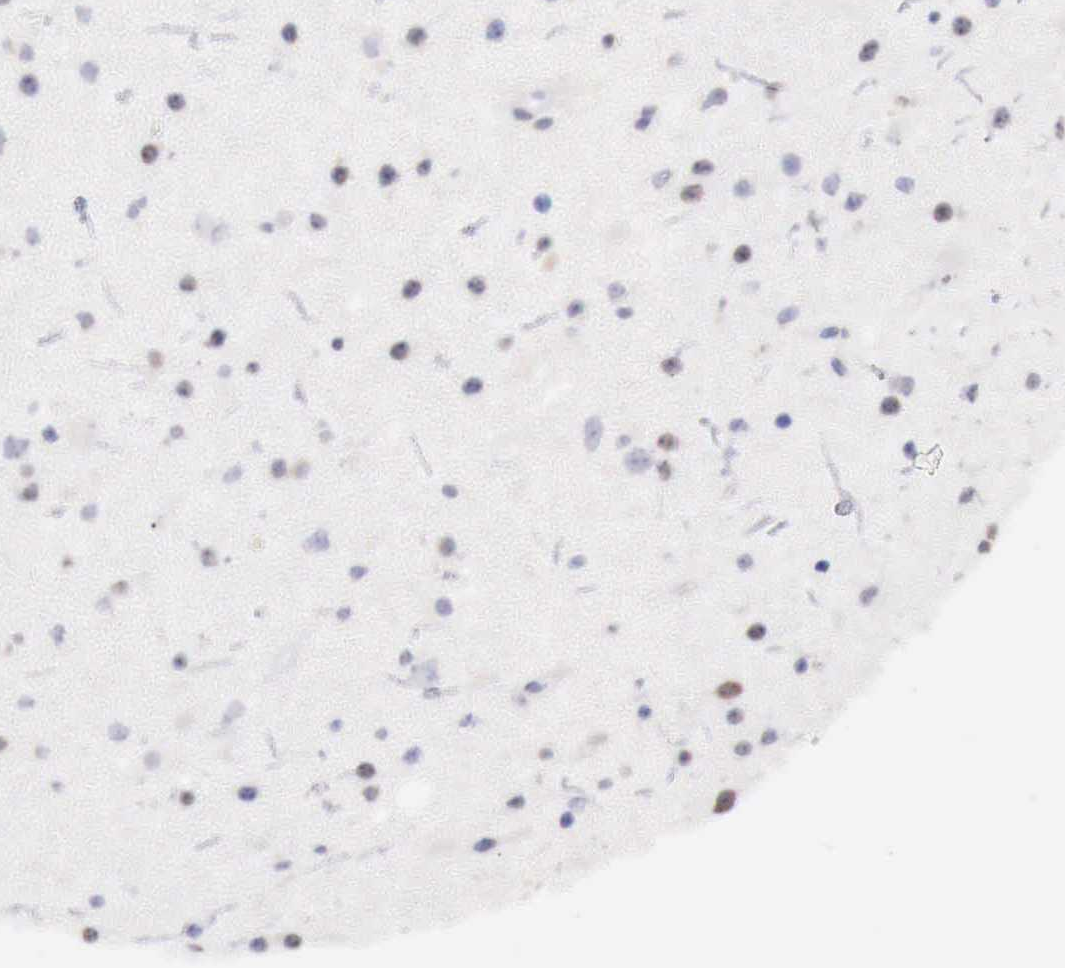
{"staining": {"intensity": "negative", "quantity": "none", "location": "none"}, "tissue": "glioma", "cell_type": "Tumor cells", "image_type": "cancer", "snomed": [{"axis": "morphology", "description": "Glioma, malignant, Low grade"}, {"axis": "topography", "description": "Brain"}], "caption": "IHC micrograph of neoplastic tissue: human malignant glioma (low-grade) stained with DAB (3,3'-diaminobenzidine) demonstrates no significant protein expression in tumor cells.", "gene": "UBA1", "patient": {"sex": "female", "age": 46}}